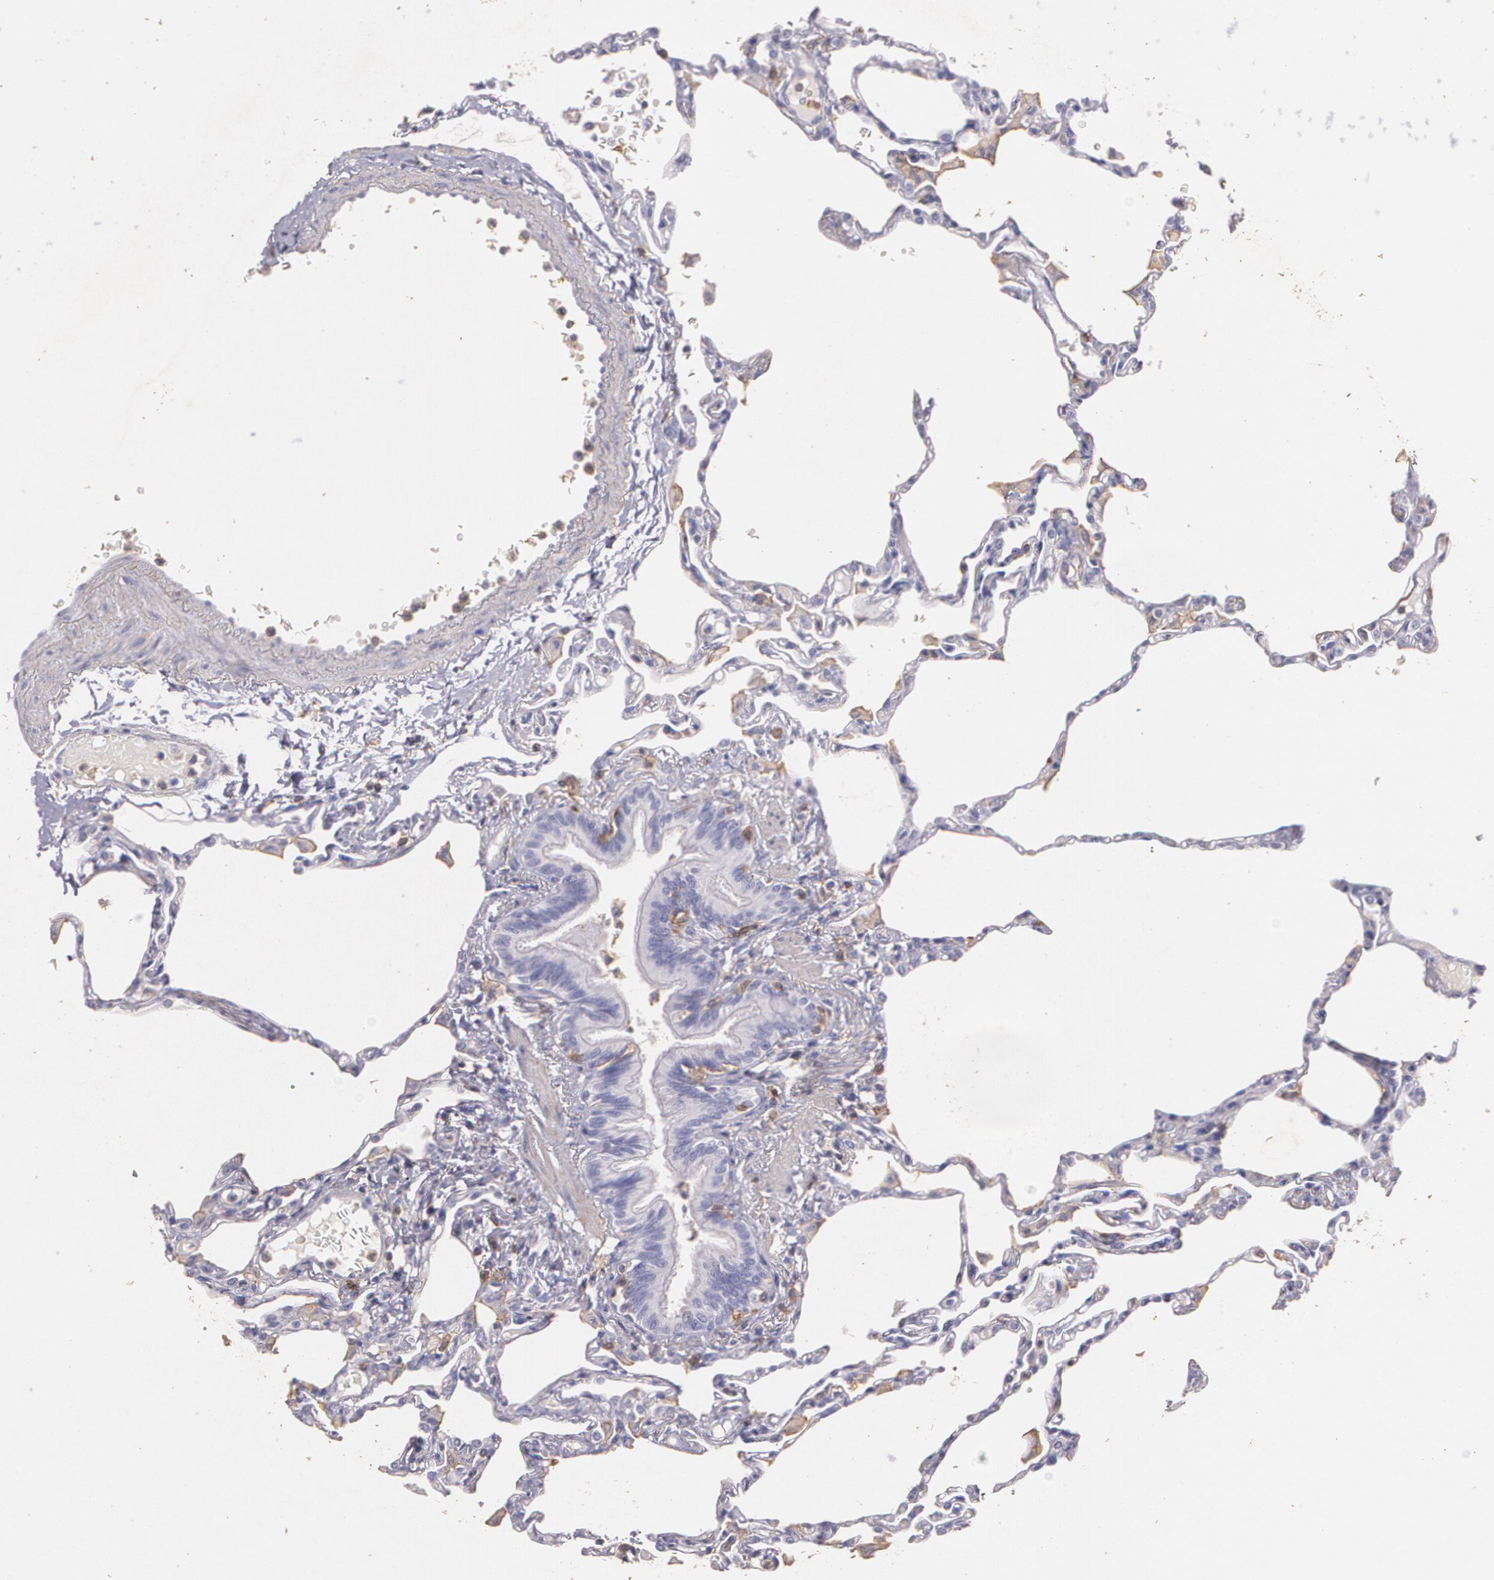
{"staining": {"intensity": "negative", "quantity": "none", "location": "none"}, "tissue": "lung", "cell_type": "Alveolar cells", "image_type": "normal", "snomed": [{"axis": "morphology", "description": "Normal tissue, NOS"}, {"axis": "topography", "description": "Lung"}], "caption": "Immunohistochemical staining of normal human lung shows no significant expression in alveolar cells. (DAB (3,3'-diaminobenzidine) immunohistochemistry with hematoxylin counter stain).", "gene": "TGFBR1", "patient": {"sex": "female", "age": 49}}